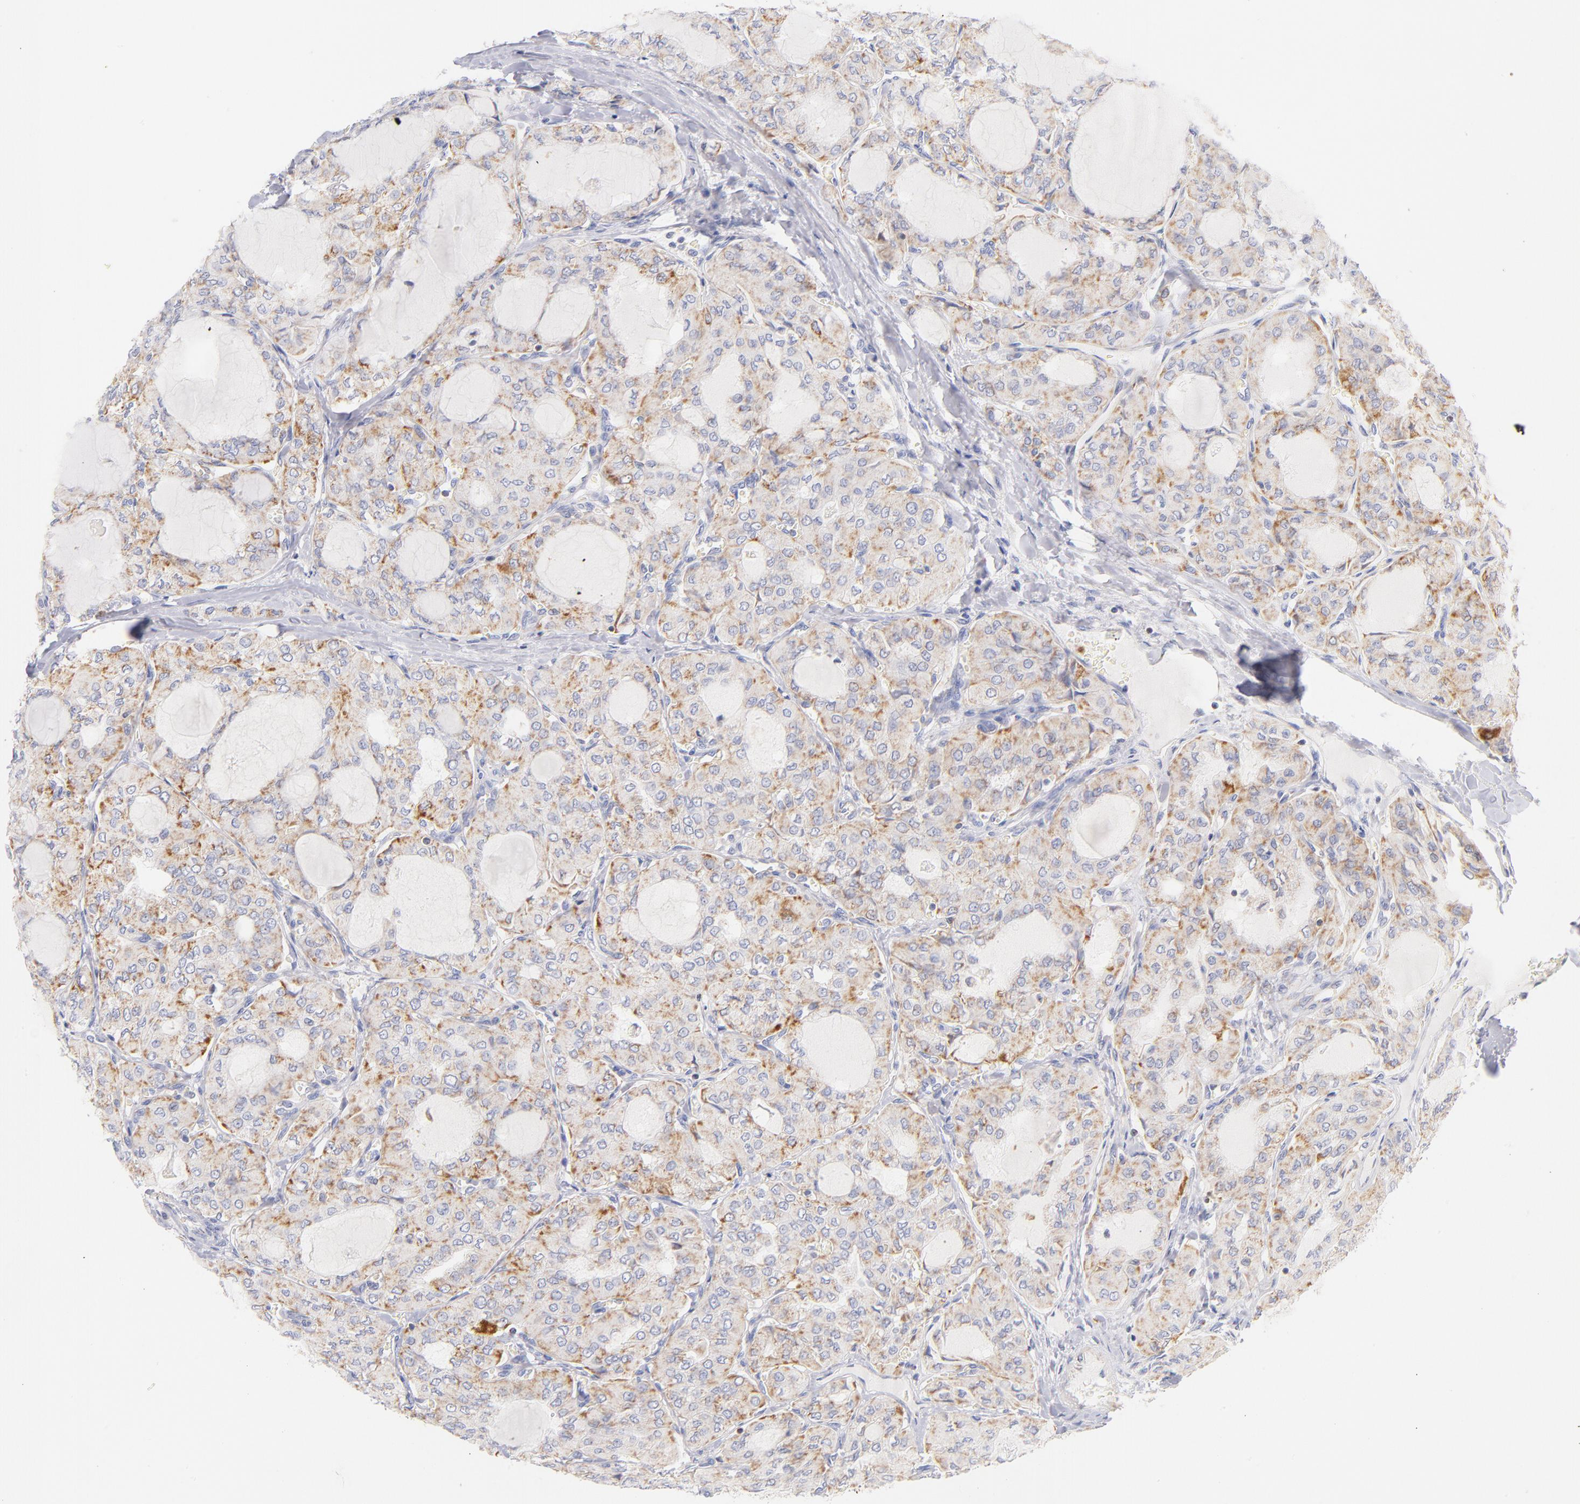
{"staining": {"intensity": "moderate", "quantity": ">75%", "location": "cytoplasmic/membranous"}, "tissue": "thyroid cancer", "cell_type": "Tumor cells", "image_type": "cancer", "snomed": [{"axis": "morphology", "description": "Papillary adenocarcinoma, NOS"}, {"axis": "topography", "description": "Thyroid gland"}], "caption": "About >75% of tumor cells in human thyroid papillary adenocarcinoma exhibit moderate cytoplasmic/membranous protein expression as visualized by brown immunohistochemical staining.", "gene": "AIFM1", "patient": {"sex": "male", "age": 20}}